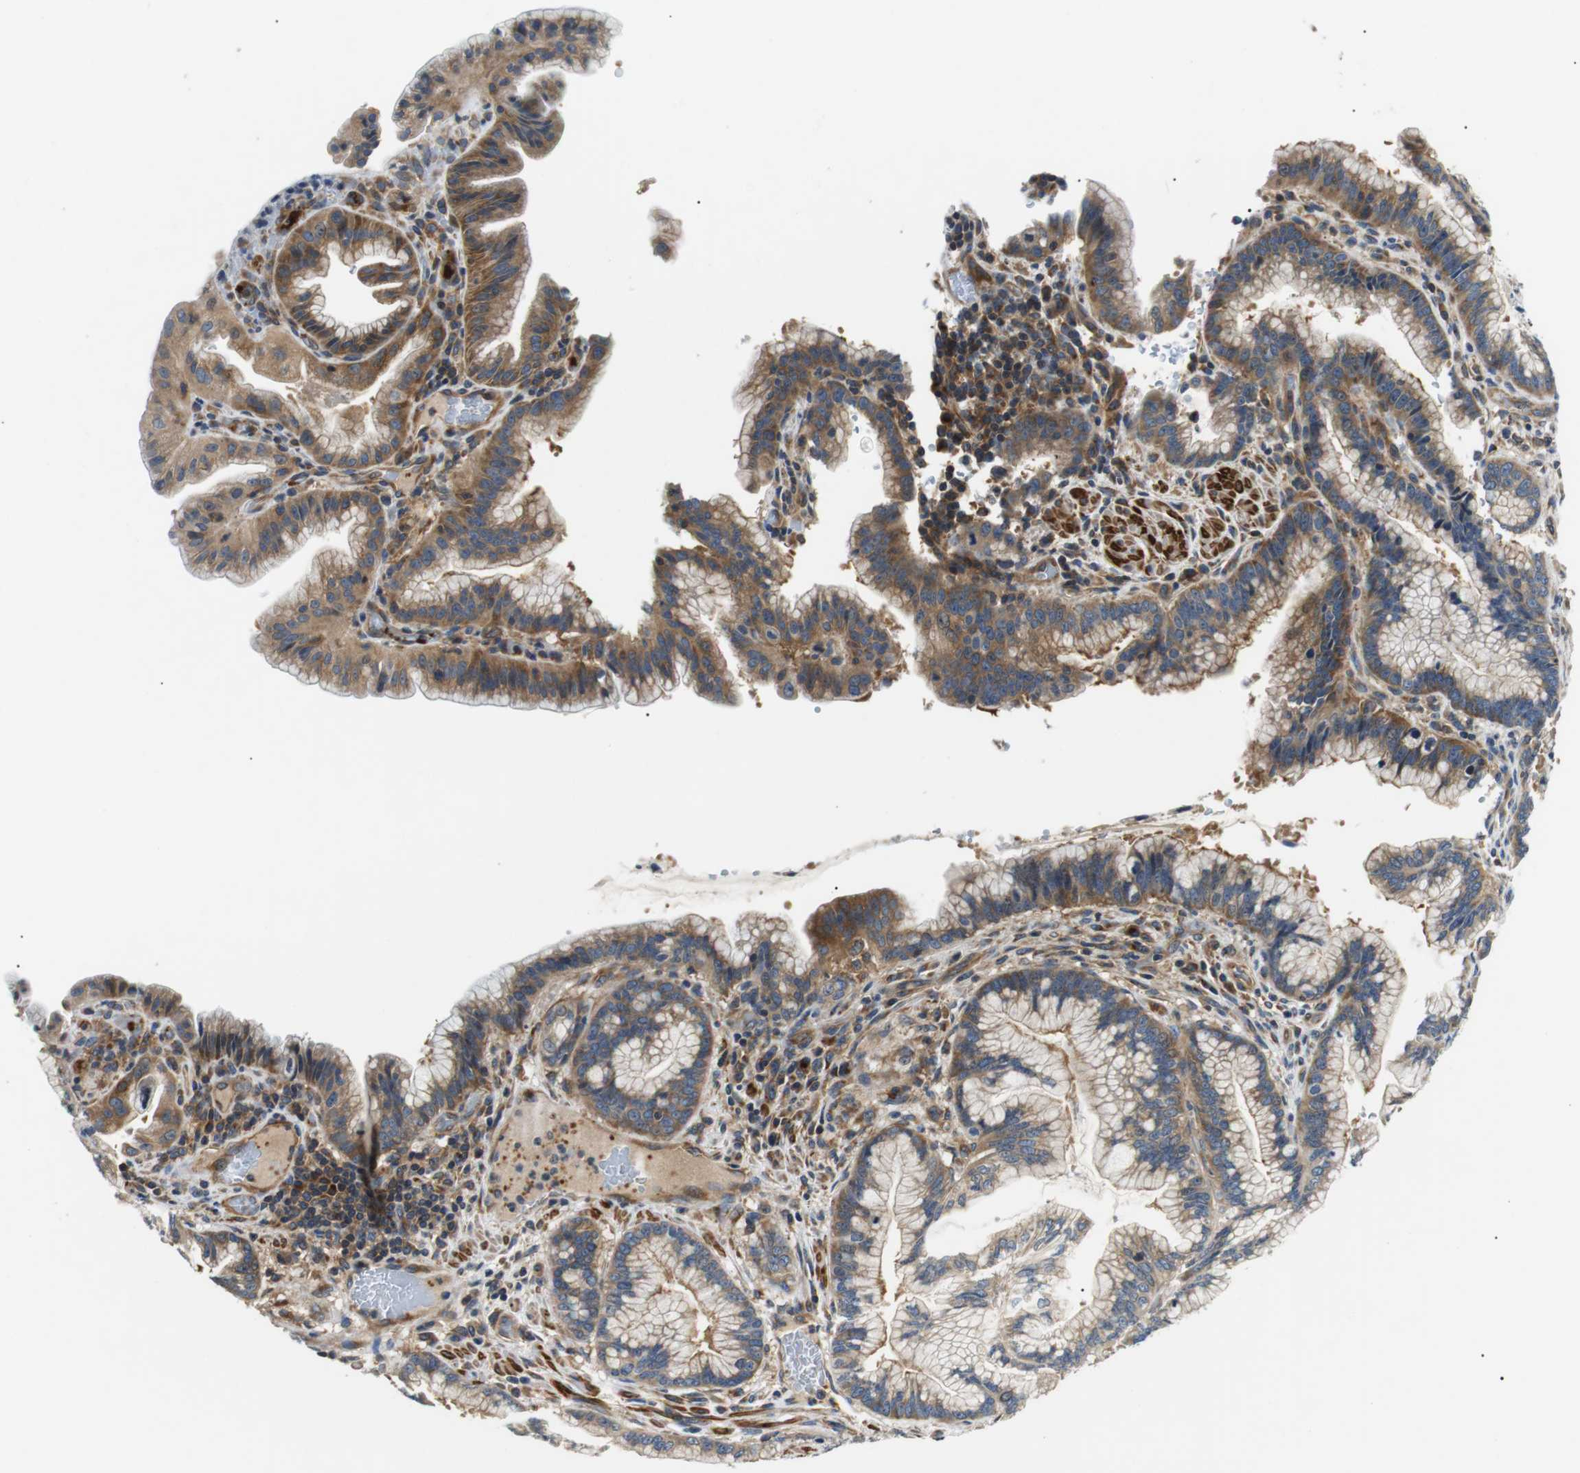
{"staining": {"intensity": "moderate", "quantity": ">75%", "location": "cytoplasmic/membranous"}, "tissue": "pancreatic cancer", "cell_type": "Tumor cells", "image_type": "cancer", "snomed": [{"axis": "morphology", "description": "Adenocarcinoma, NOS"}, {"axis": "topography", "description": "Pancreas"}], "caption": "Pancreatic cancer (adenocarcinoma) was stained to show a protein in brown. There is medium levels of moderate cytoplasmic/membranous expression in about >75% of tumor cells. (DAB (3,3'-diaminobenzidine) IHC, brown staining for protein, blue staining for nuclei).", "gene": "DIPK1A", "patient": {"sex": "female", "age": 64}}